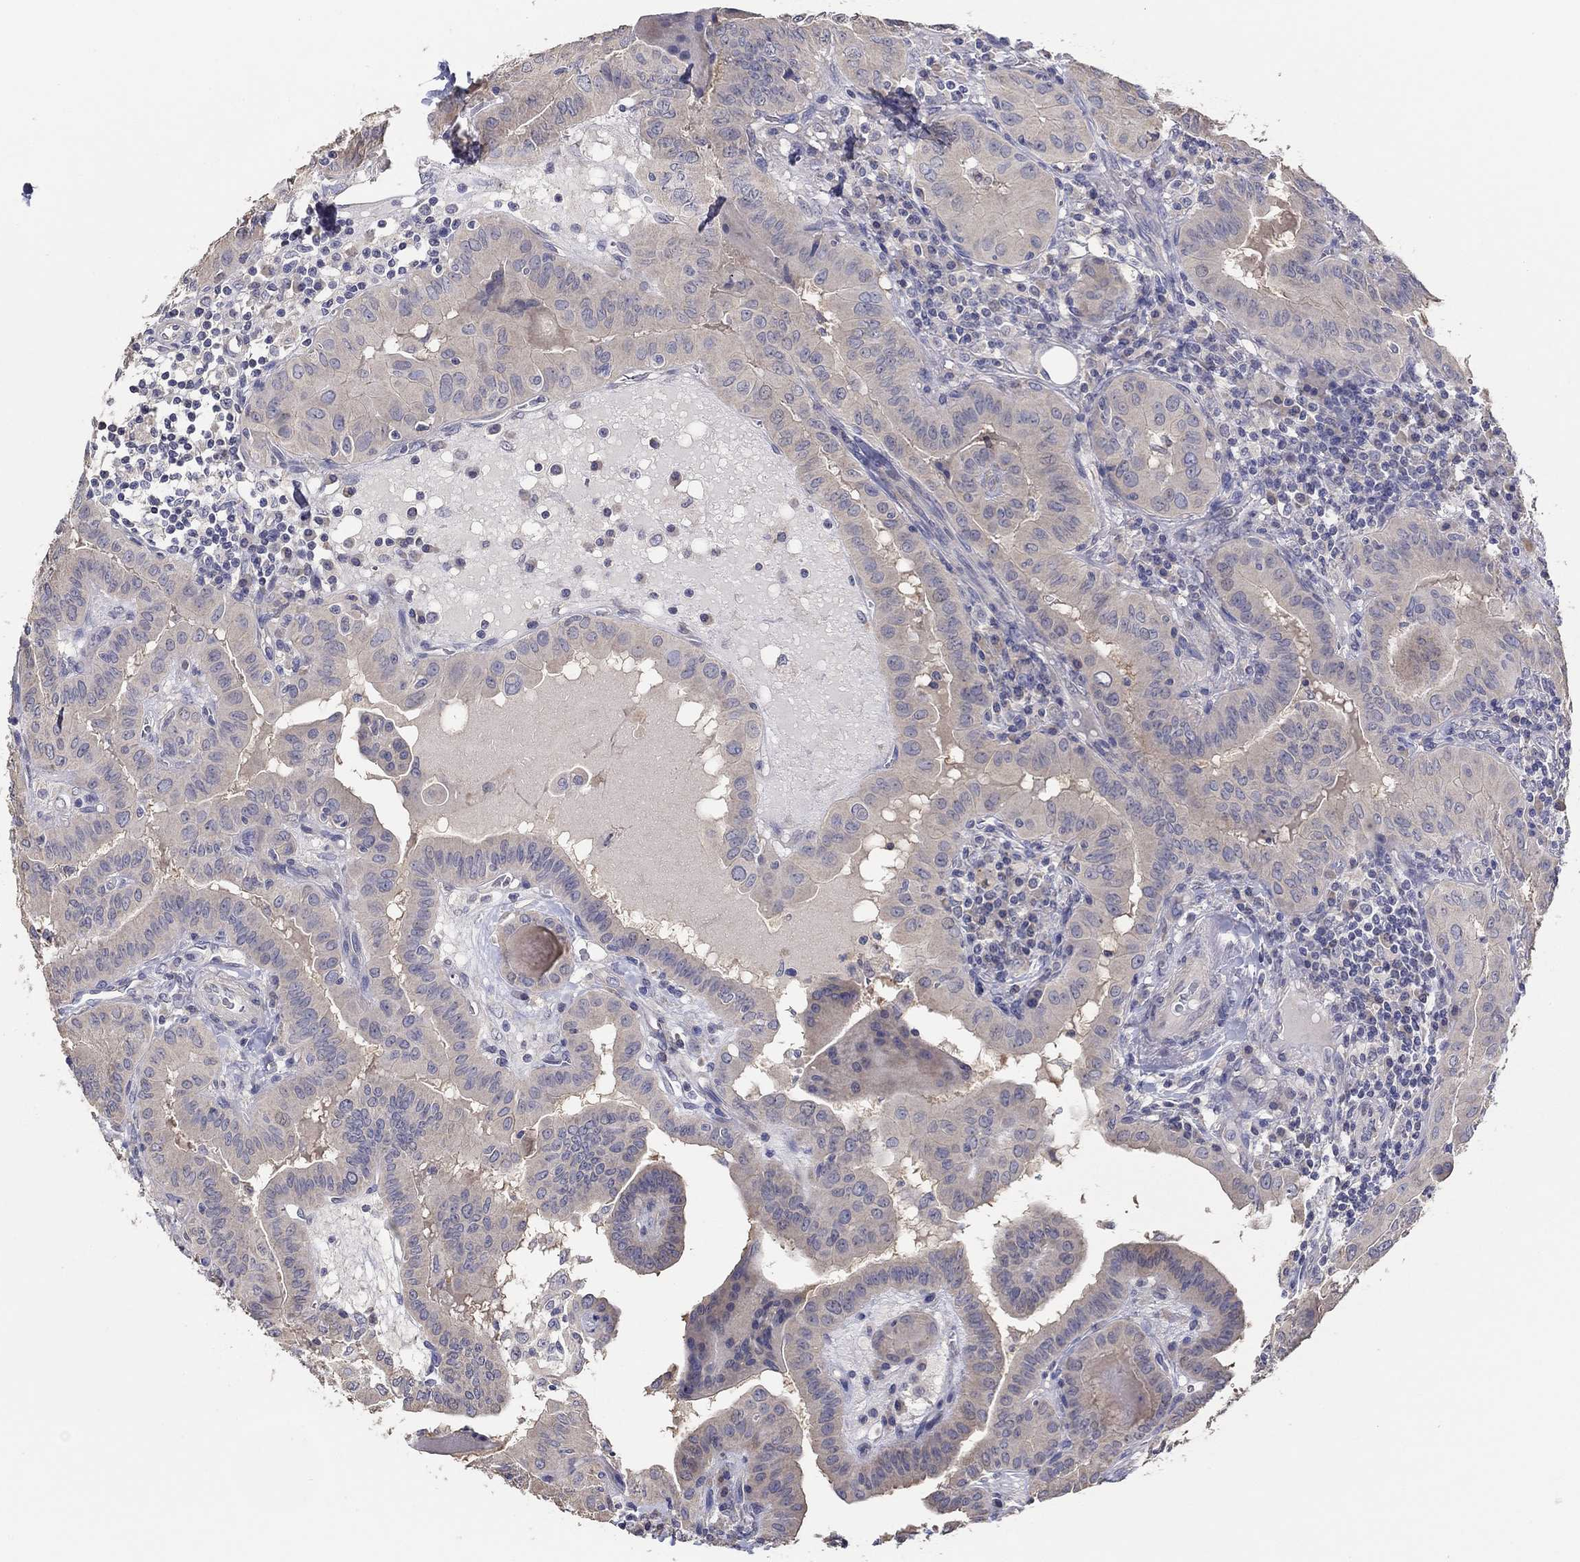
{"staining": {"intensity": "negative", "quantity": "none", "location": "none"}, "tissue": "thyroid cancer", "cell_type": "Tumor cells", "image_type": "cancer", "snomed": [{"axis": "morphology", "description": "Papillary adenocarcinoma, NOS"}, {"axis": "topography", "description": "Thyroid gland"}], "caption": "The image displays no significant positivity in tumor cells of papillary adenocarcinoma (thyroid).", "gene": "DOCK3", "patient": {"sex": "female", "age": 37}}